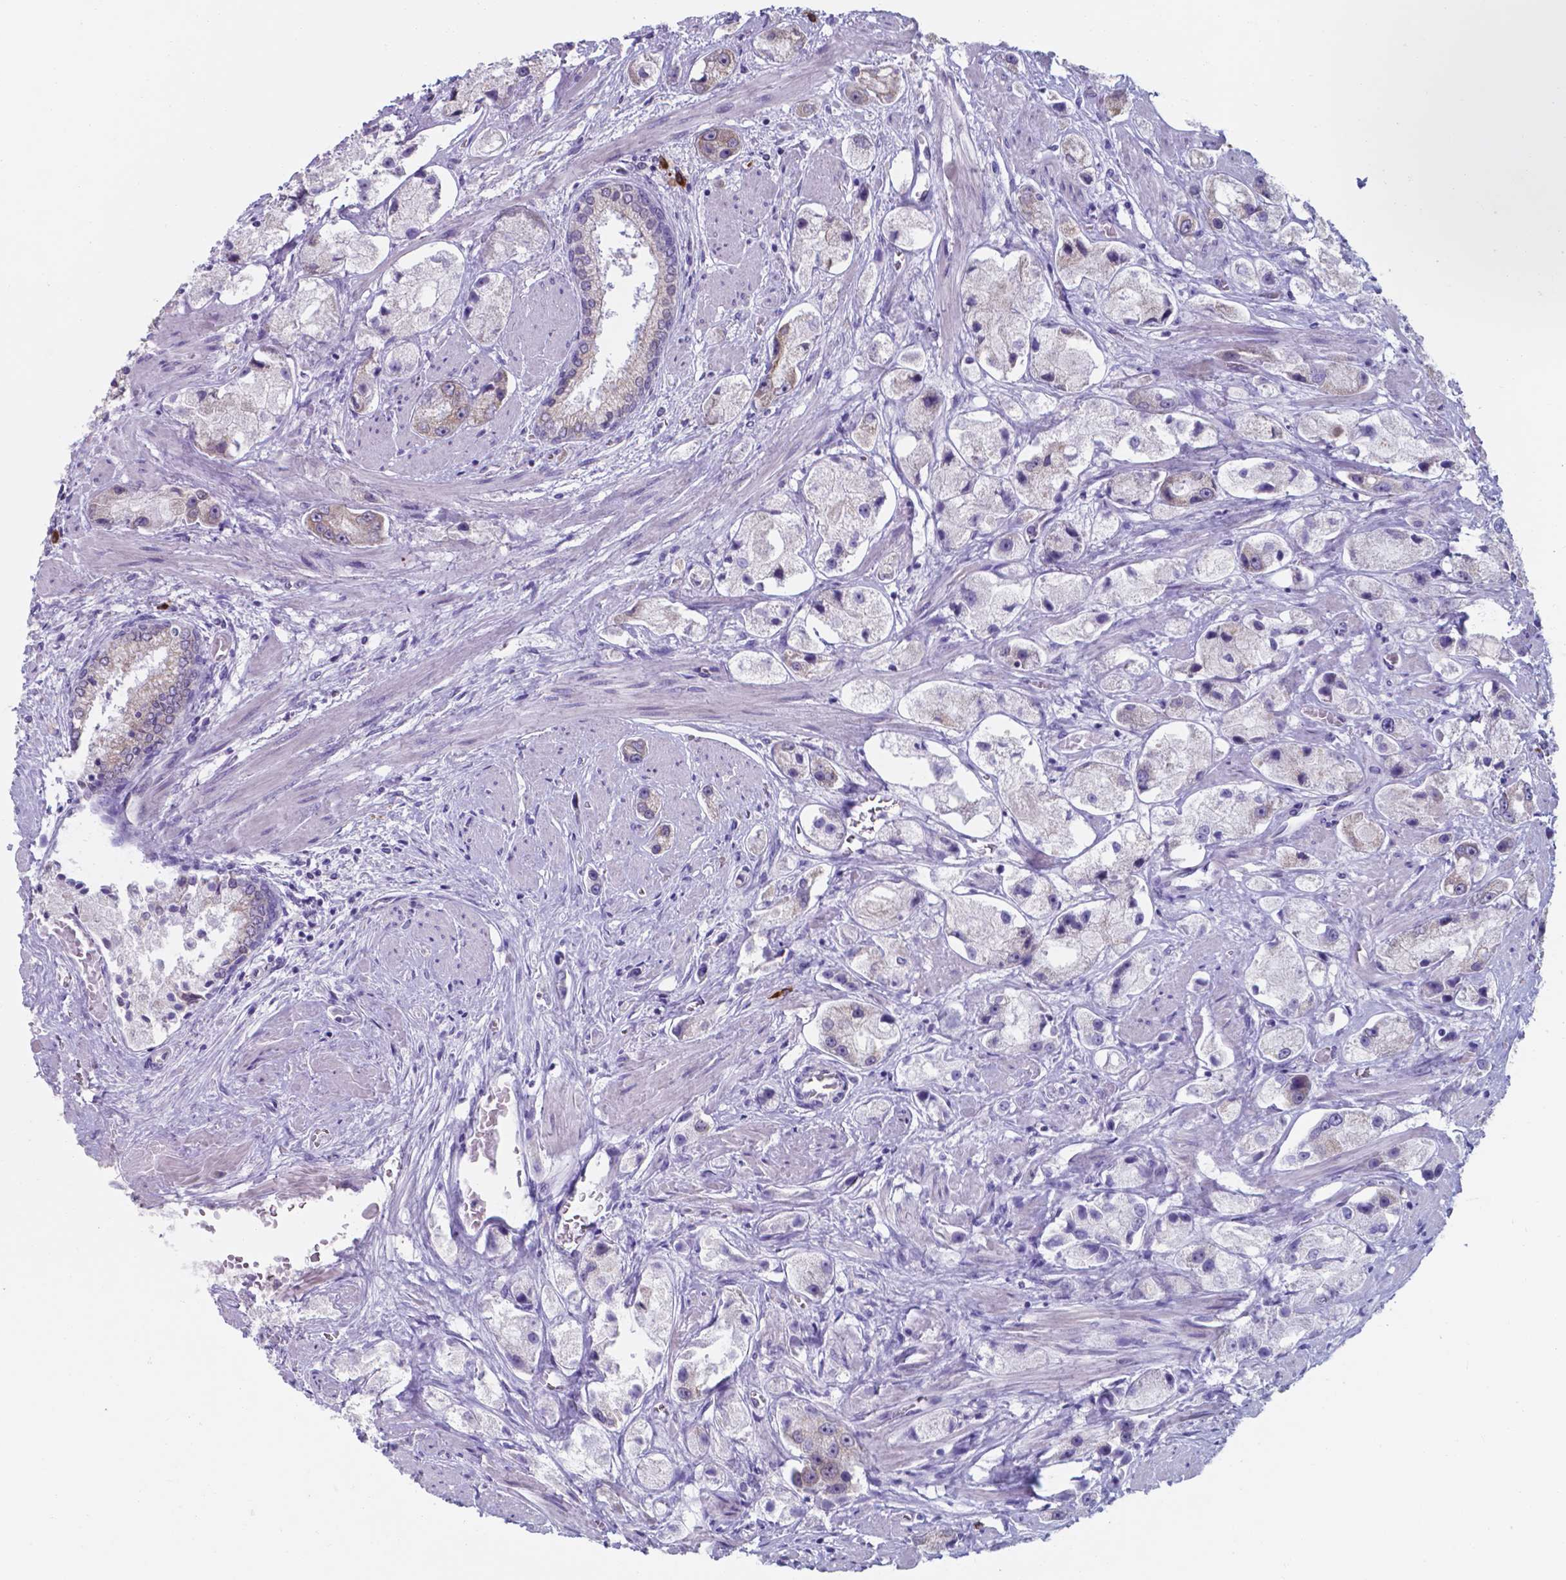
{"staining": {"intensity": "weak", "quantity": "<25%", "location": "cytoplasmic/membranous"}, "tissue": "prostate cancer", "cell_type": "Tumor cells", "image_type": "cancer", "snomed": [{"axis": "morphology", "description": "Adenocarcinoma, High grade"}, {"axis": "topography", "description": "Prostate"}], "caption": "Immunohistochemical staining of prostate cancer exhibits no significant positivity in tumor cells.", "gene": "UBE2J1", "patient": {"sex": "male", "age": 67}}